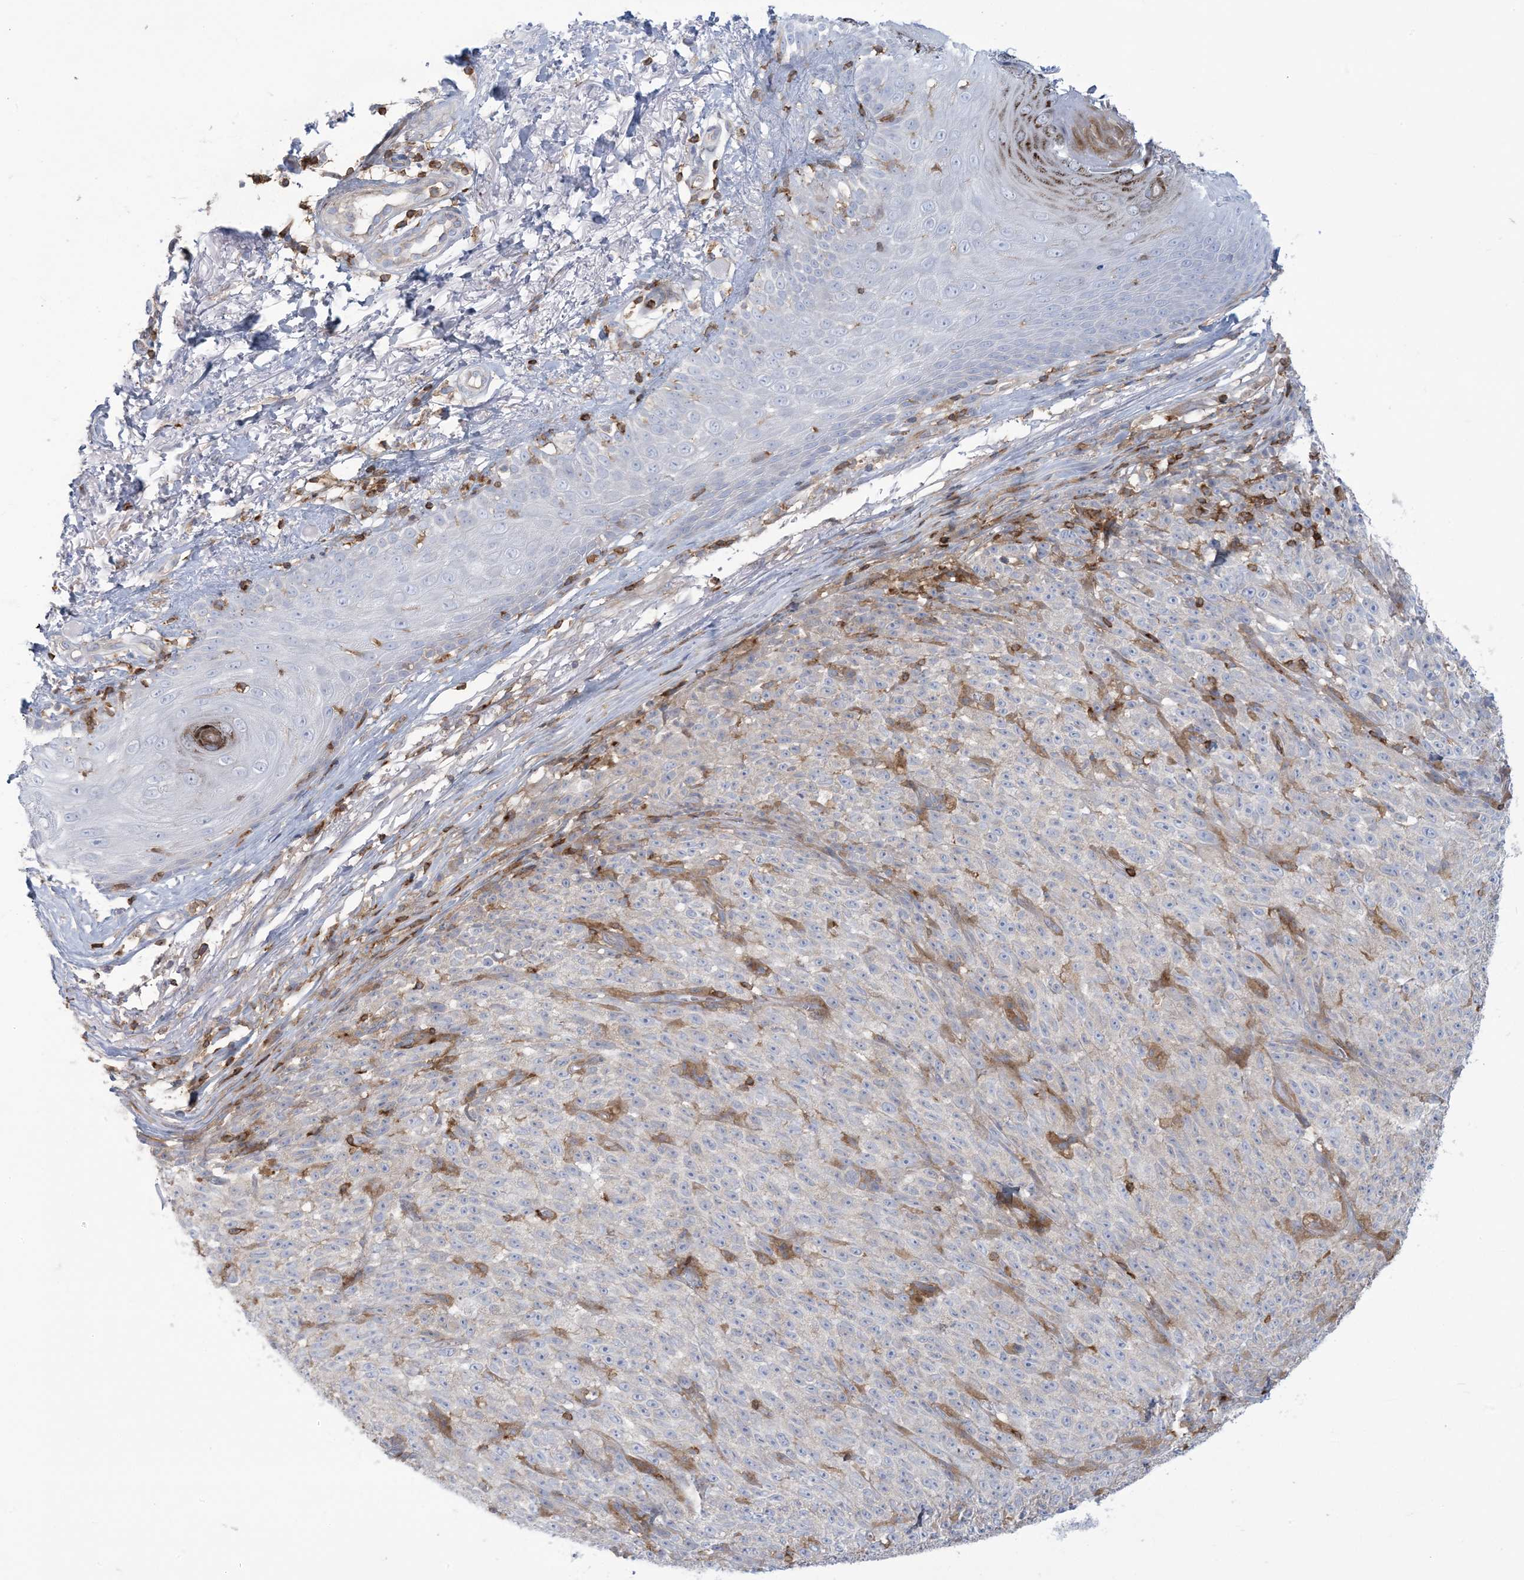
{"staining": {"intensity": "negative", "quantity": "none", "location": "none"}, "tissue": "melanoma", "cell_type": "Tumor cells", "image_type": "cancer", "snomed": [{"axis": "morphology", "description": "Malignant melanoma, NOS"}, {"axis": "topography", "description": "Skin"}], "caption": "Photomicrograph shows no significant protein expression in tumor cells of melanoma.", "gene": "ARHGAP30", "patient": {"sex": "female", "age": 82}}